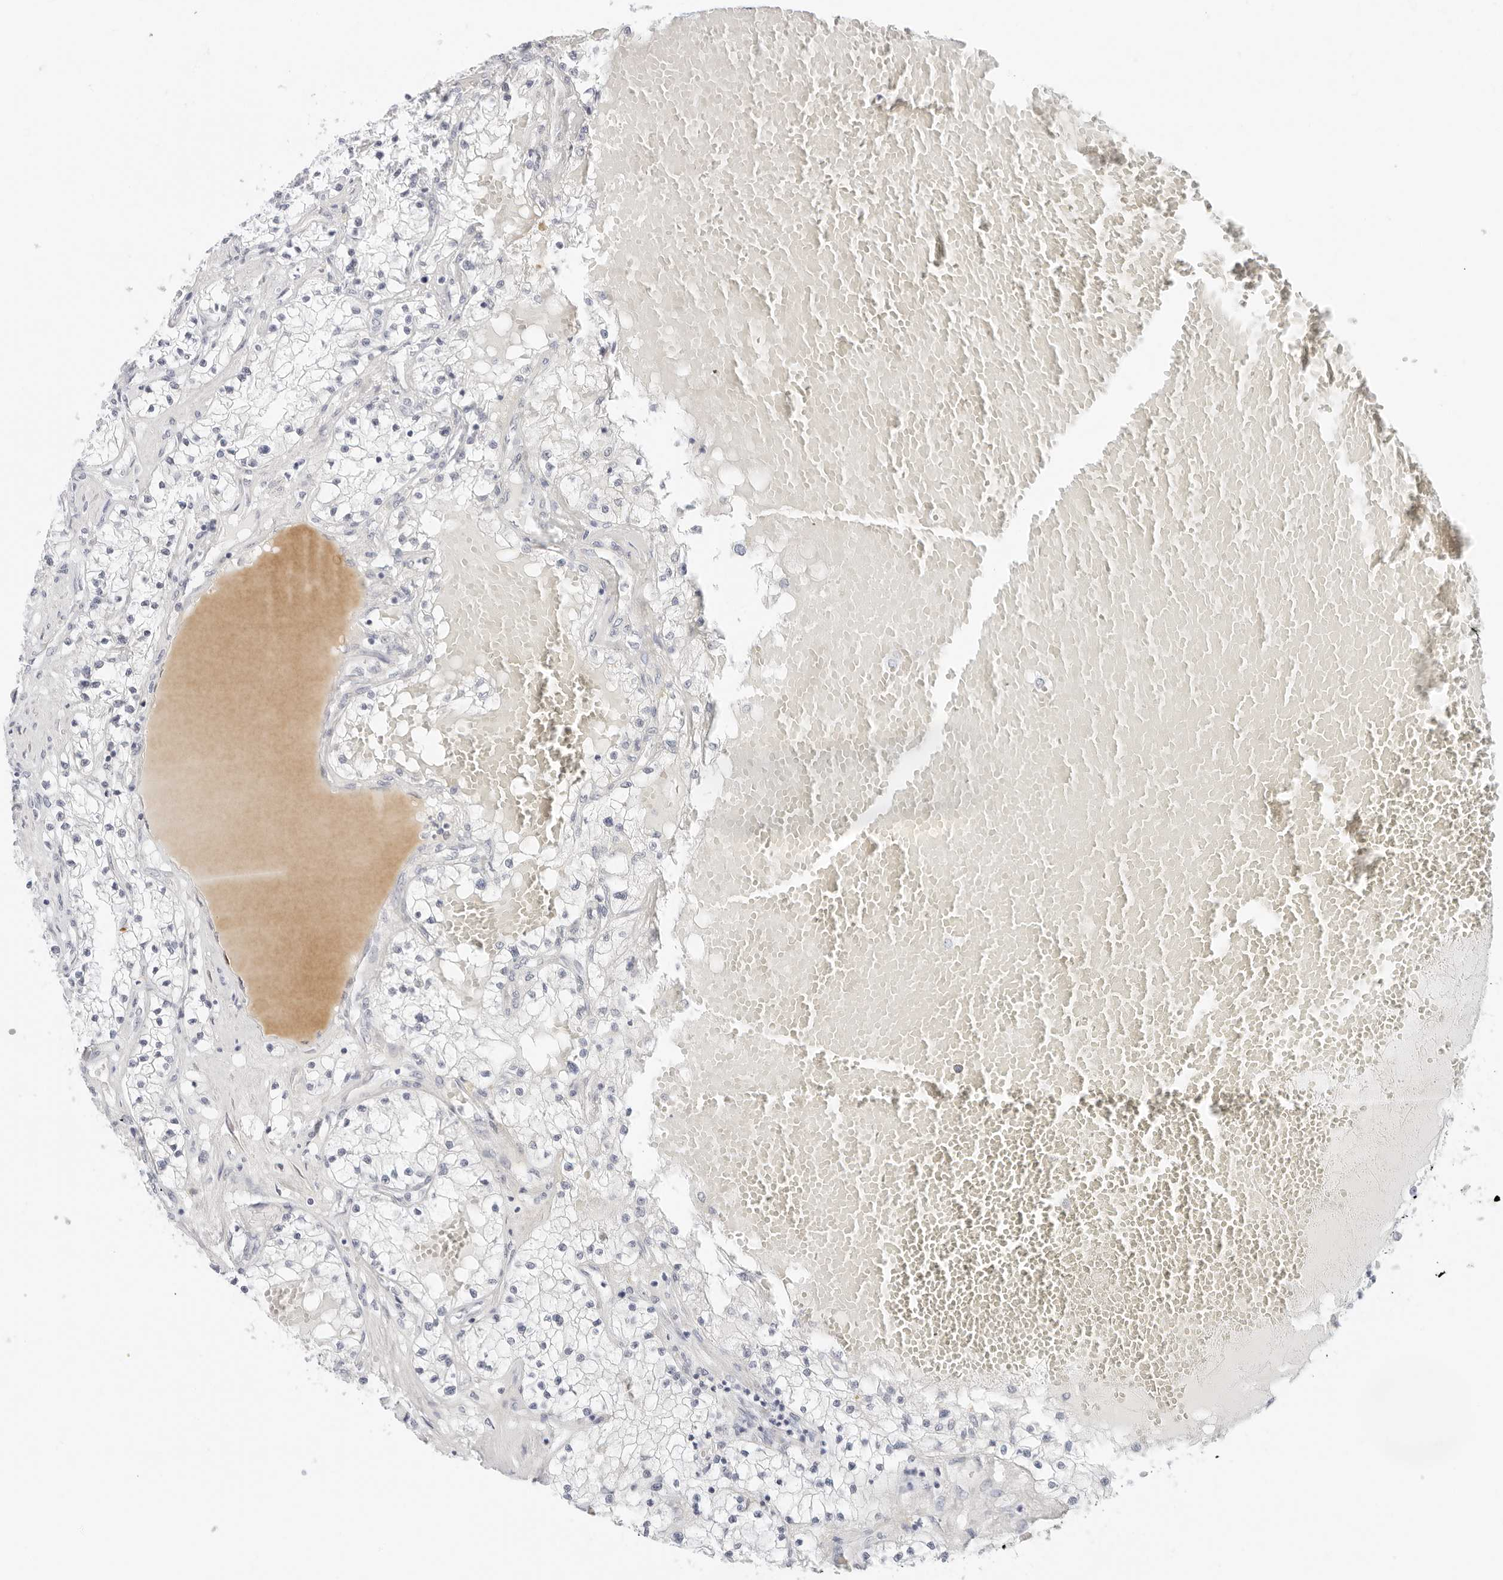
{"staining": {"intensity": "negative", "quantity": "none", "location": "none"}, "tissue": "renal cancer", "cell_type": "Tumor cells", "image_type": "cancer", "snomed": [{"axis": "morphology", "description": "Normal tissue, NOS"}, {"axis": "morphology", "description": "Adenocarcinoma, NOS"}, {"axis": "topography", "description": "Kidney"}], "caption": "Human renal adenocarcinoma stained for a protein using immunohistochemistry reveals no positivity in tumor cells.", "gene": "RC3H1", "patient": {"sex": "male", "age": 68}}